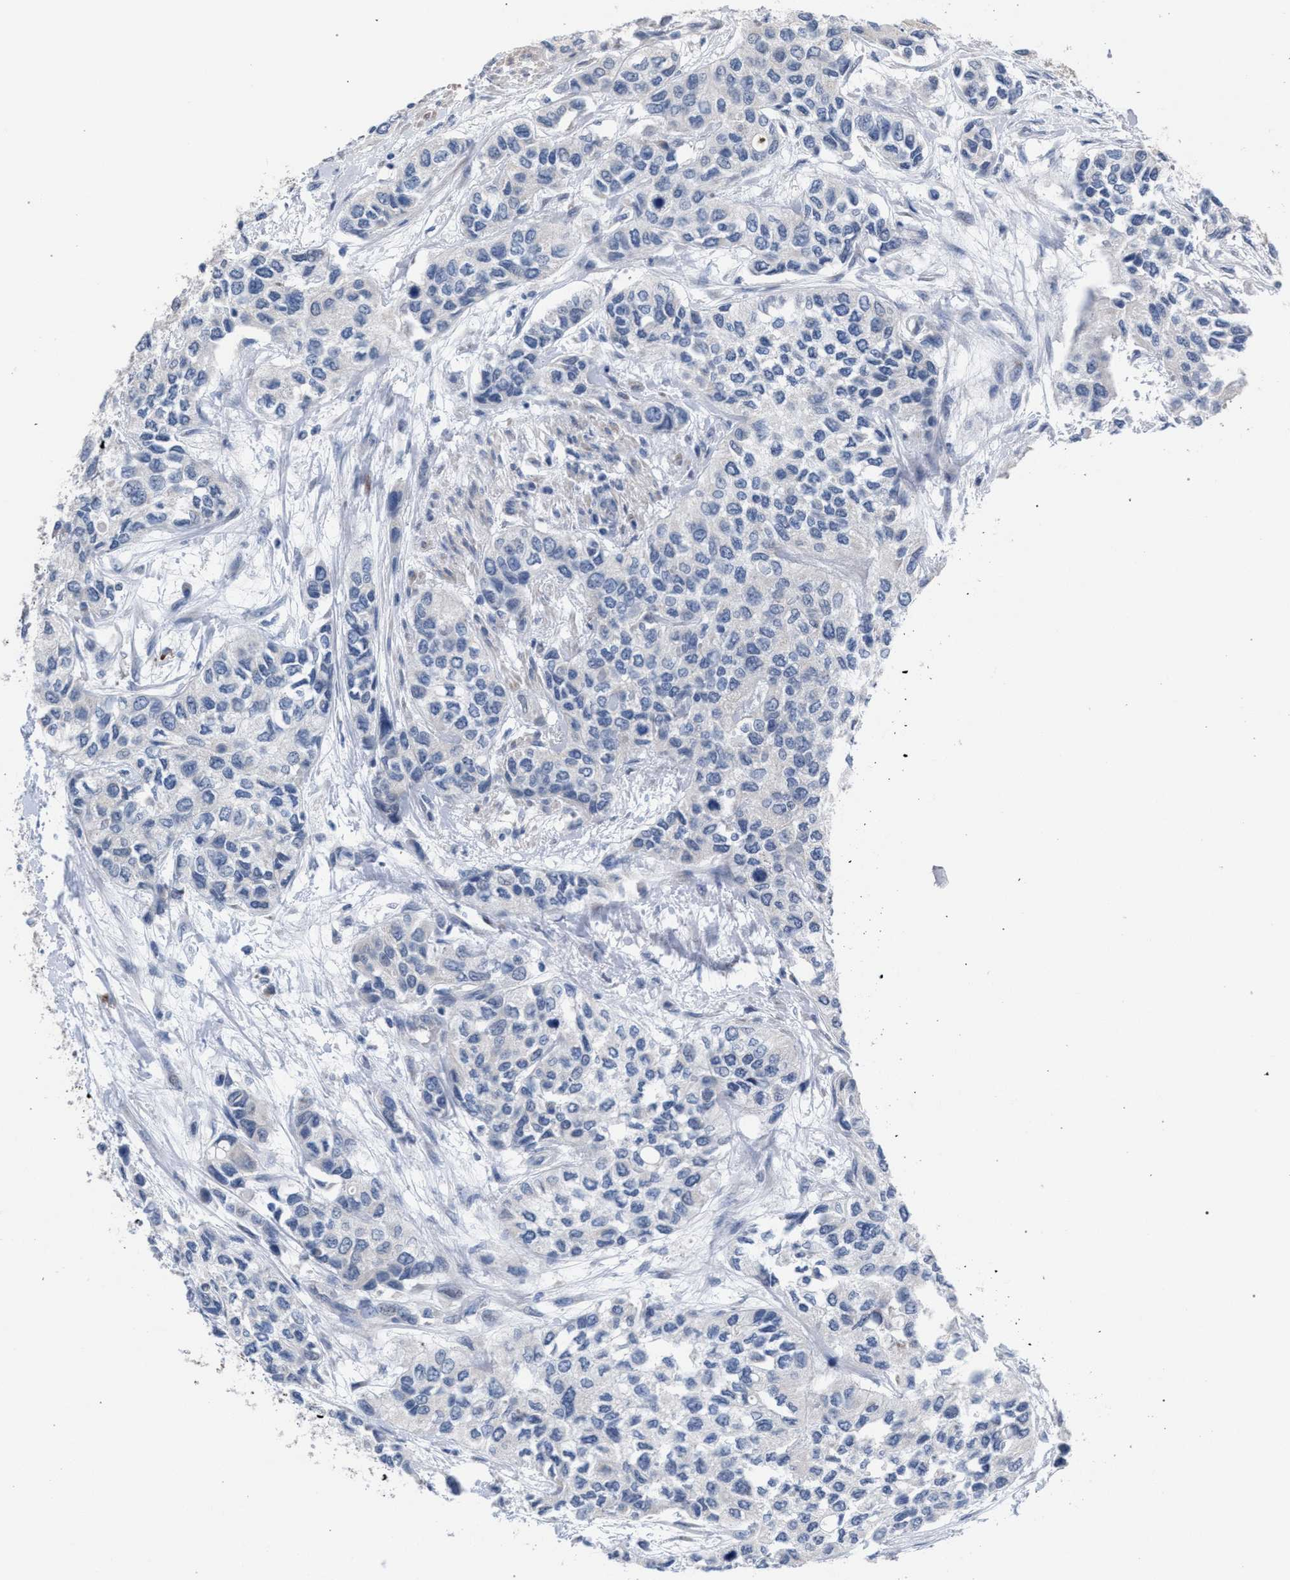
{"staining": {"intensity": "negative", "quantity": "none", "location": "none"}, "tissue": "urothelial cancer", "cell_type": "Tumor cells", "image_type": "cancer", "snomed": [{"axis": "morphology", "description": "Urothelial carcinoma, High grade"}, {"axis": "topography", "description": "Urinary bladder"}], "caption": "Tumor cells are negative for protein expression in human urothelial carcinoma (high-grade).", "gene": "RNF135", "patient": {"sex": "female", "age": 56}}